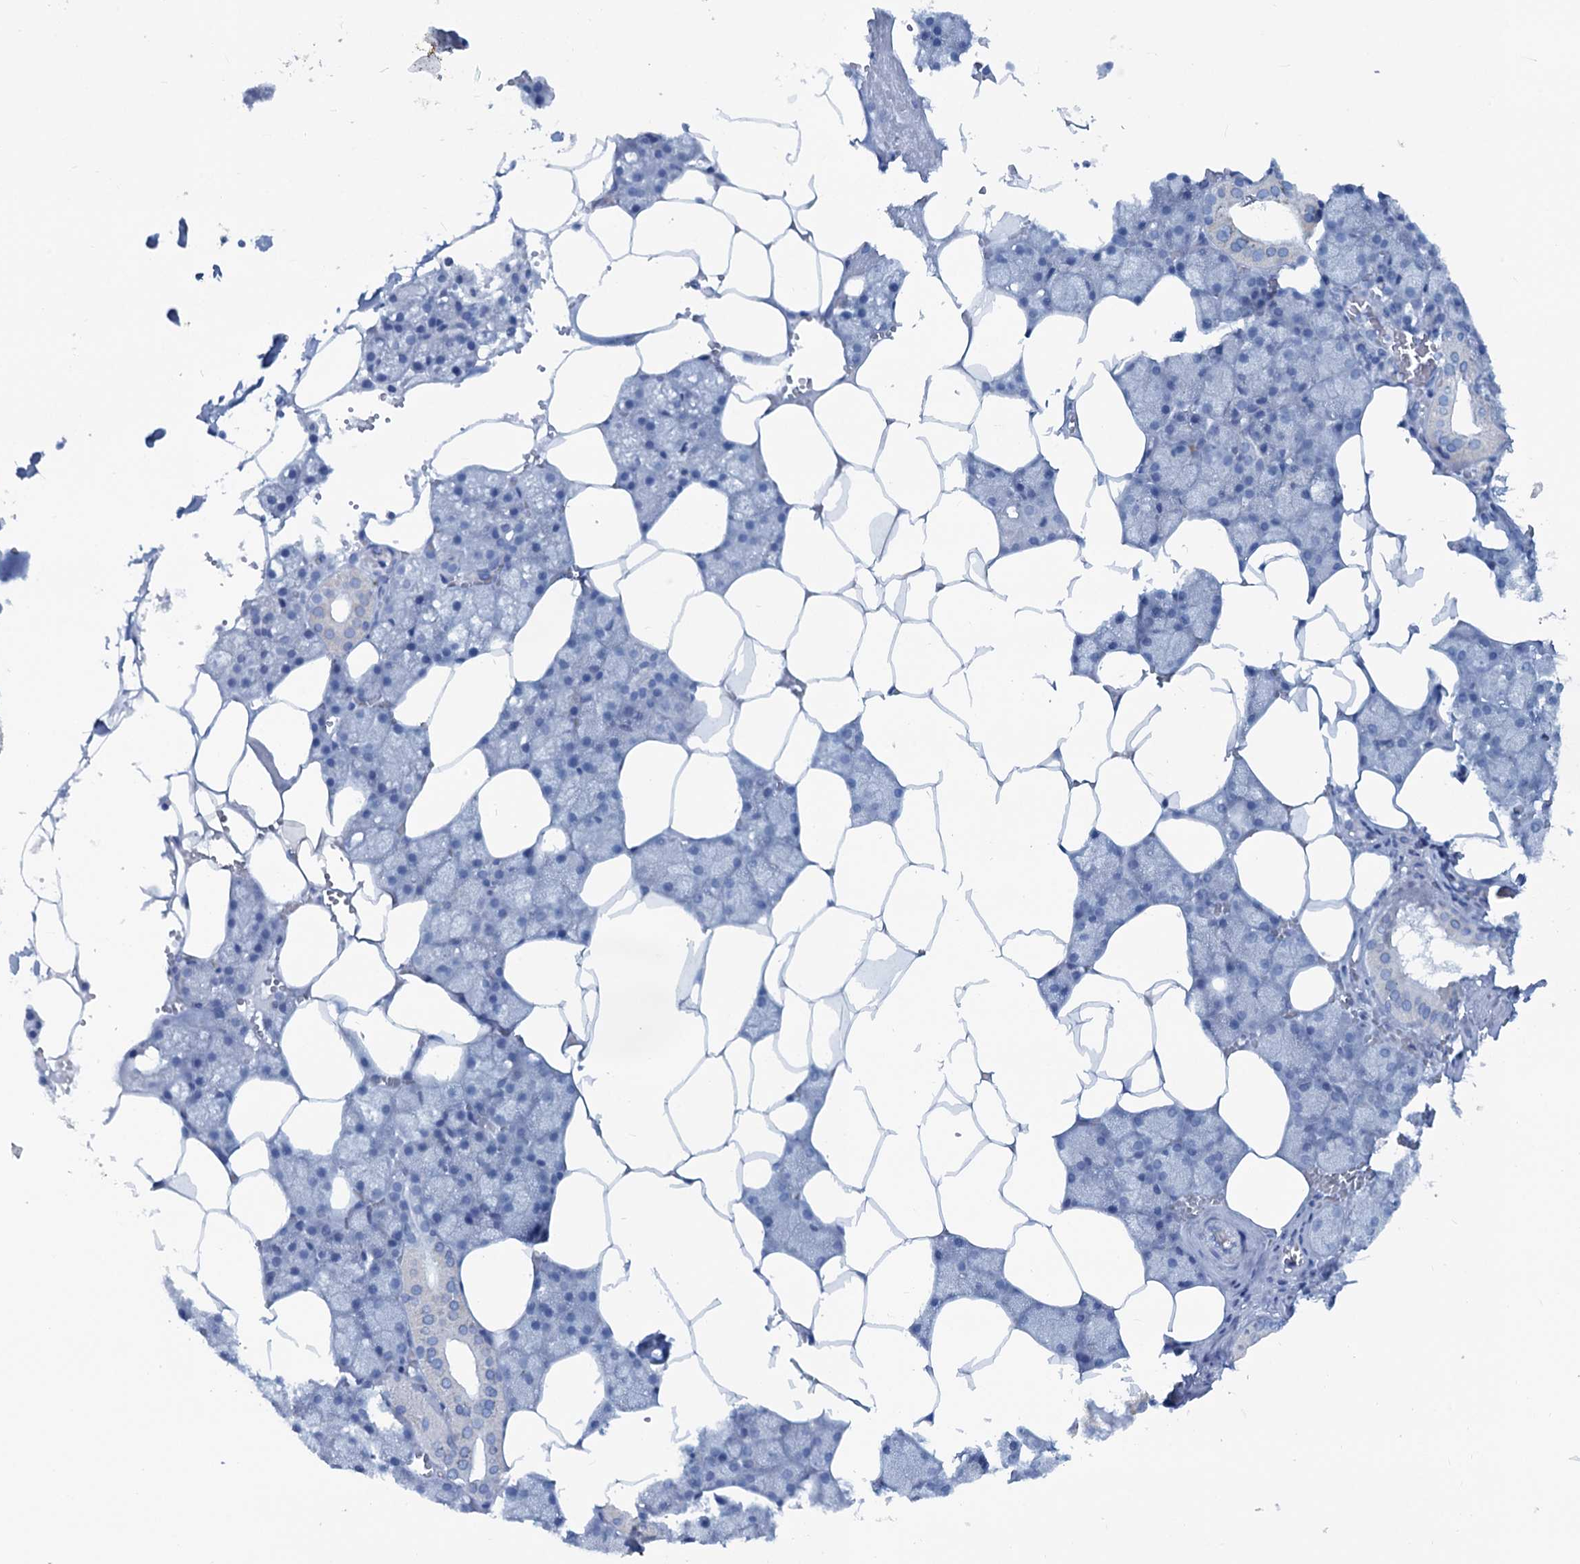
{"staining": {"intensity": "negative", "quantity": "none", "location": "none"}, "tissue": "salivary gland", "cell_type": "Glandular cells", "image_type": "normal", "snomed": [{"axis": "morphology", "description": "Normal tissue, NOS"}, {"axis": "topography", "description": "Salivary gland"}], "caption": "Glandular cells are negative for brown protein staining in normal salivary gland. Brightfield microscopy of immunohistochemistry stained with DAB (brown) and hematoxylin (blue), captured at high magnification.", "gene": "SLC1A3", "patient": {"sex": "male", "age": 62}}